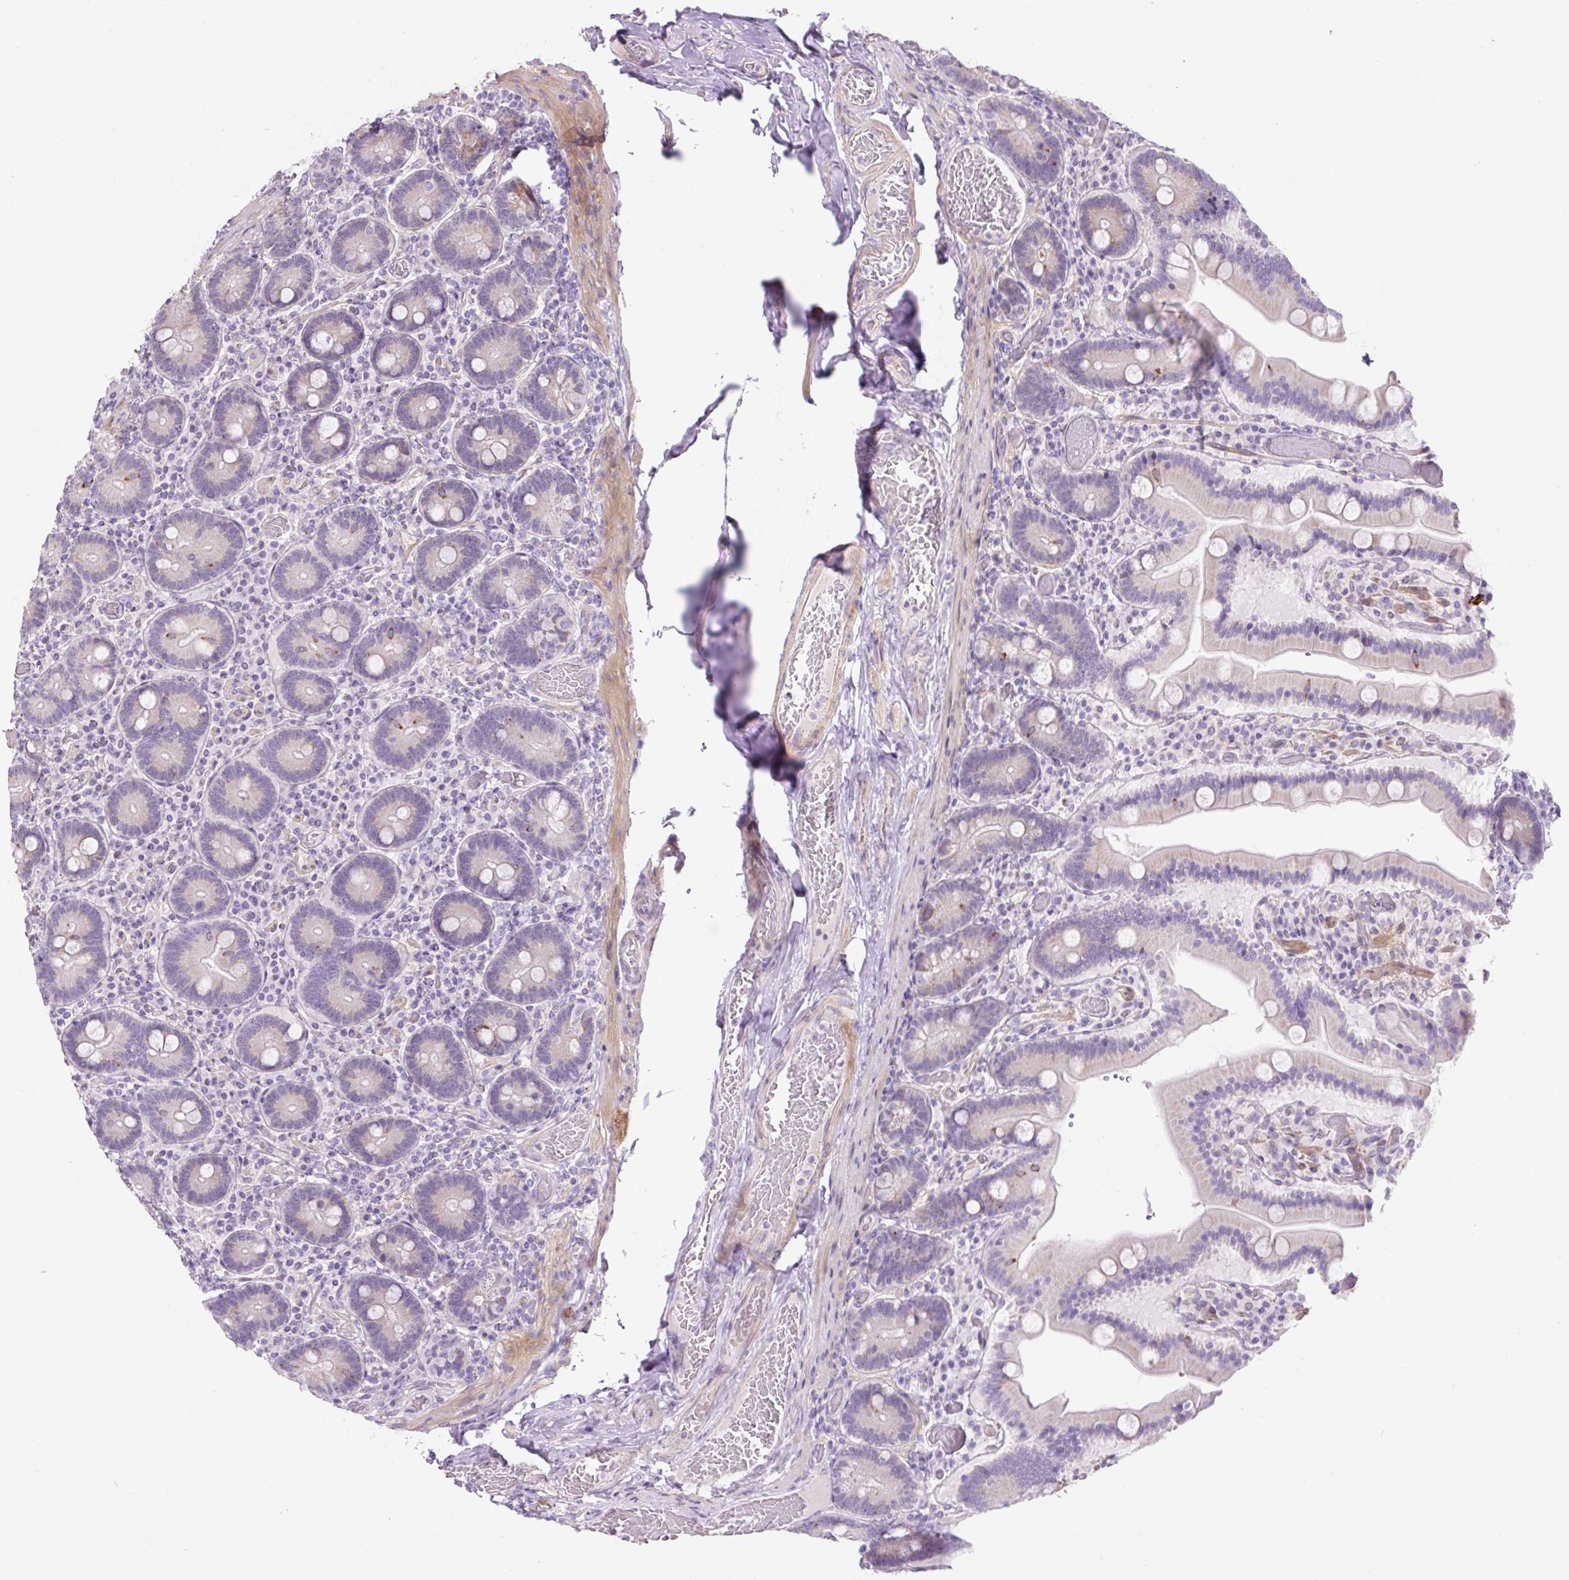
{"staining": {"intensity": "negative", "quantity": "none", "location": "none"}, "tissue": "duodenum", "cell_type": "Glandular cells", "image_type": "normal", "snomed": [{"axis": "morphology", "description": "Normal tissue, NOS"}, {"axis": "topography", "description": "Duodenum"}], "caption": "DAB (3,3'-diaminobenzidine) immunohistochemical staining of unremarkable human duodenum shows no significant expression in glandular cells. (DAB (3,3'-diaminobenzidine) immunohistochemistry (IHC) with hematoxylin counter stain).", "gene": "OGDHL", "patient": {"sex": "female", "age": 62}}